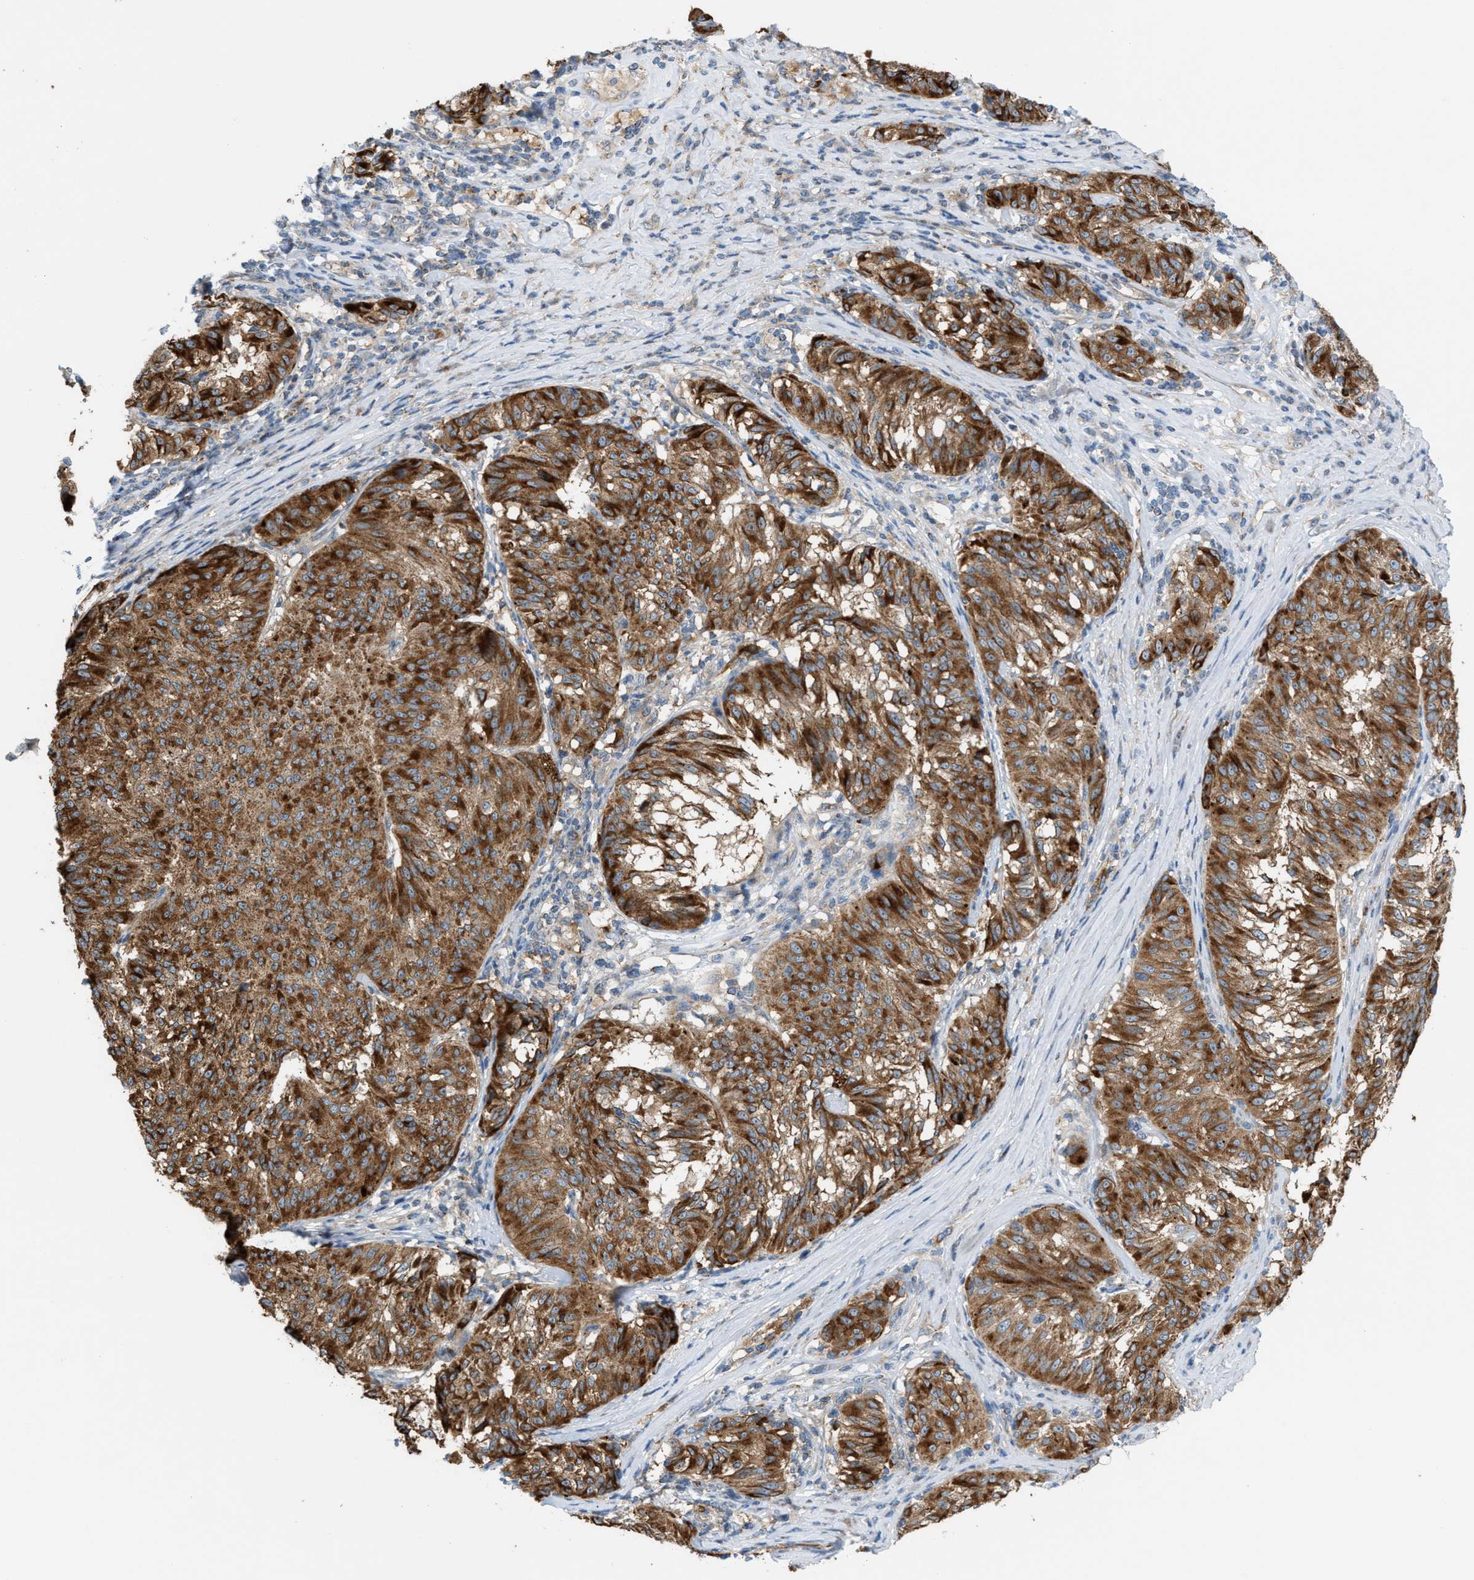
{"staining": {"intensity": "strong", "quantity": ">75%", "location": "cytoplasmic/membranous"}, "tissue": "melanoma", "cell_type": "Tumor cells", "image_type": "cancer", "snomed": [{"axis": "morphology", "description": "Malignant melanoma, NOS"}, {"axis": "topography", "description": "Skin"}], "caption": "This is a histology image of immunohistochemistry (IHC) staining of malignant melanoma, which shows strong positivity in the cytoplasmic/membranous of tumor cells.", "gene": "PDCL", "patient": {"sex": "female", "age": 72}}